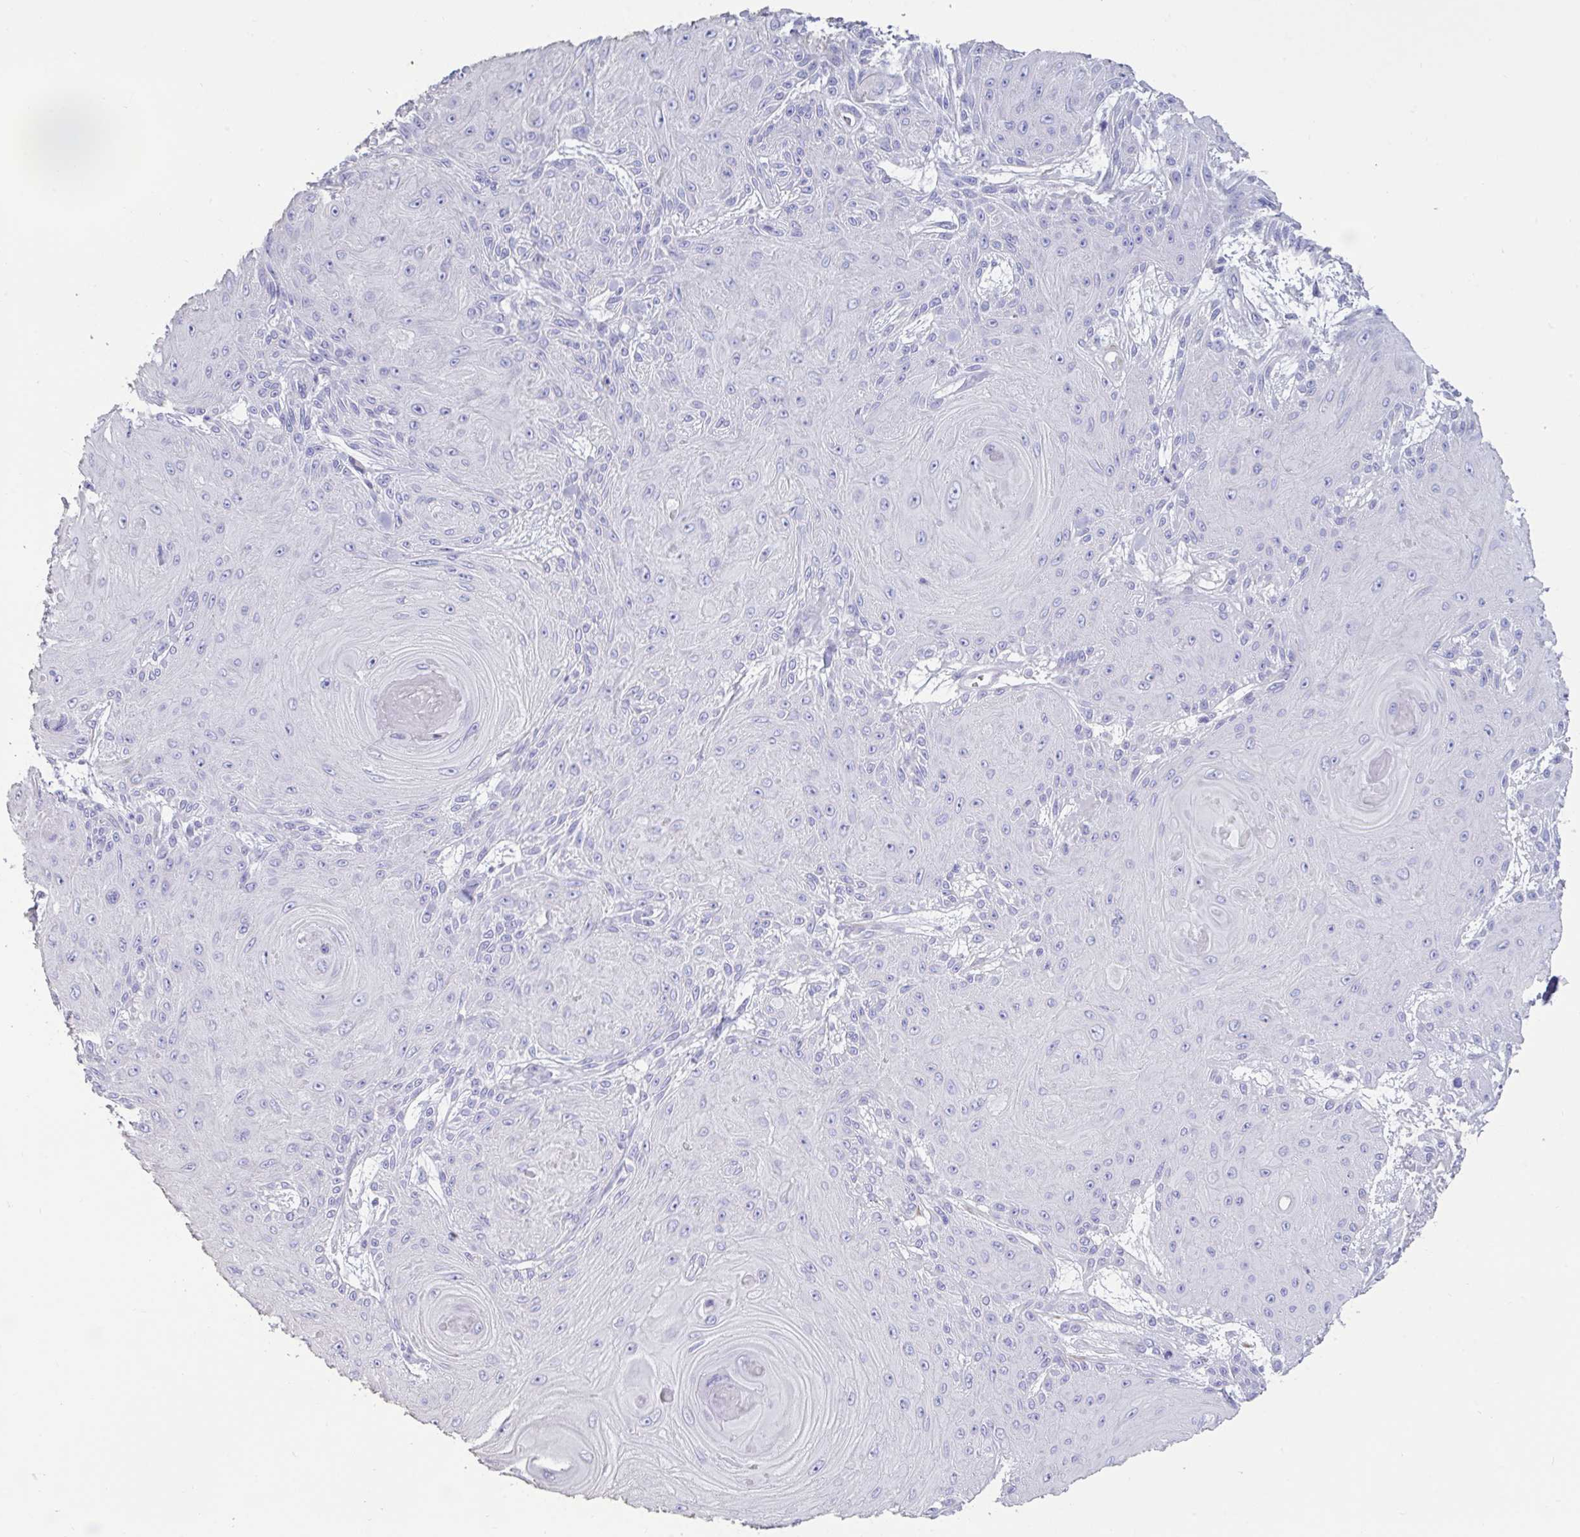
{"staining": {"intensity": "negative", "quantity": "none", "location": "none"}, "tissue": "skin cancer", "cell_type": "Tumor cells", "image_type": "cancer", "snomed": [{"axis": "morphology", "description": "Squamous cell carcinoma, NOS"}, {"axis": "topography", "description": "Skin"}], "caption": "Immunohistochemistry (IHC) micrograph of skin cancer stained for a protein (brown), which demonstrates no positivity in tumor cells.", "gene": "TNNC1", "patient": {"sex": "male", "age": 88}}